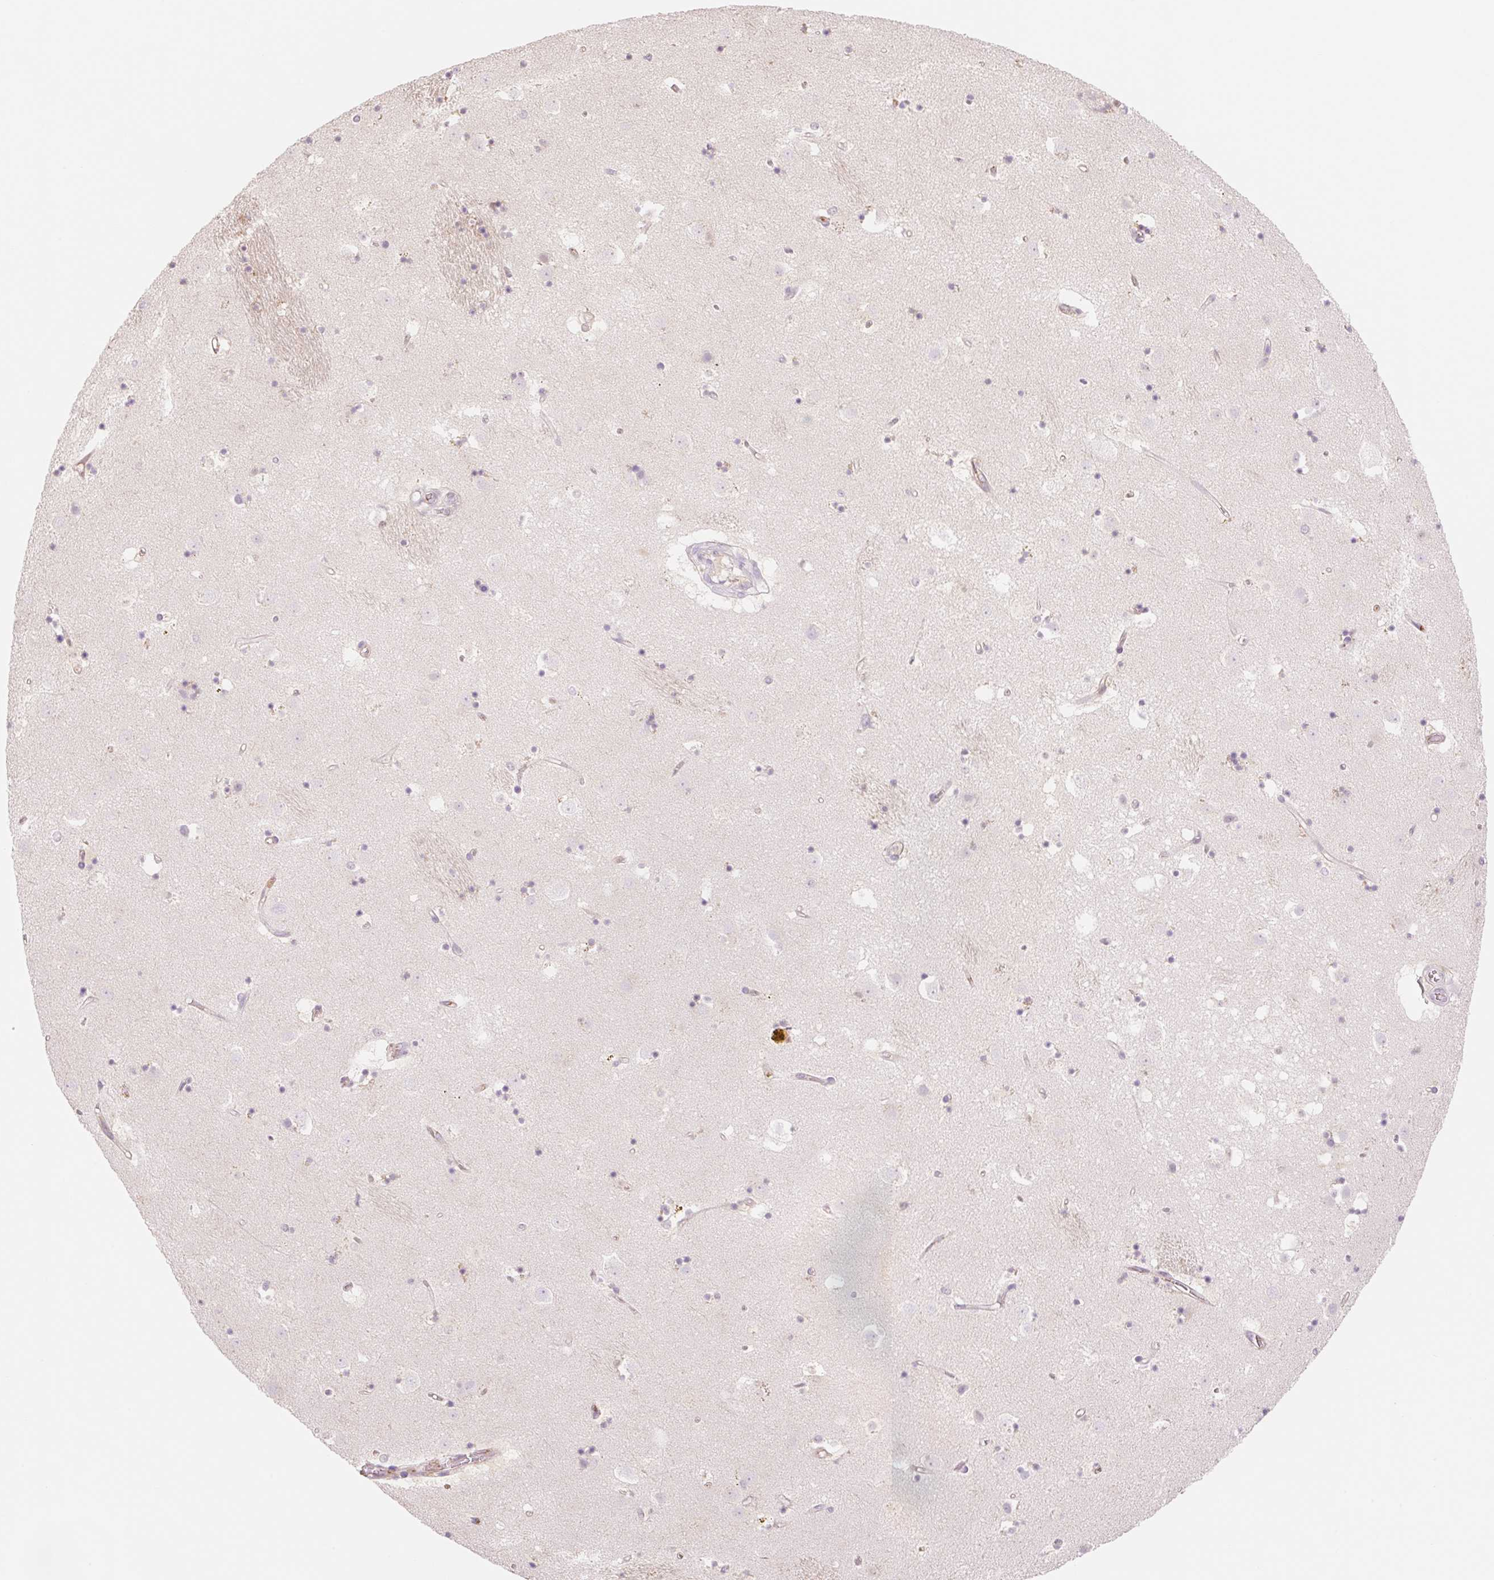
{"staining": {"intensity": "weak", "quantity": "<25%", "location": "cytoplasmic/membranous,nuclear"}, "tissue": "caudate", "cell_type": "Glial cells", "image_type": "normal", "snomed": [{"axis": "morphology", "description": "Normal tissue, NOS"}, {"axis": "topography", "description": "Lateral ventricle wall"}], "caption": "High magnification brightfield microscopy of benign caudate stained with DAB (3,3'-diaminobenzidine) (brown) and counterstained with hematoxylin (blue): glial cells show no significant staining. Brightfield microscopy of immunohistochemistry stained with DAB (3,3'-diaminobenzidine) (brown) and hematoxylin (blue), captured at high magnification.", "gene": "HEBP1", "patient": {"sex": "male", "age": 58}}